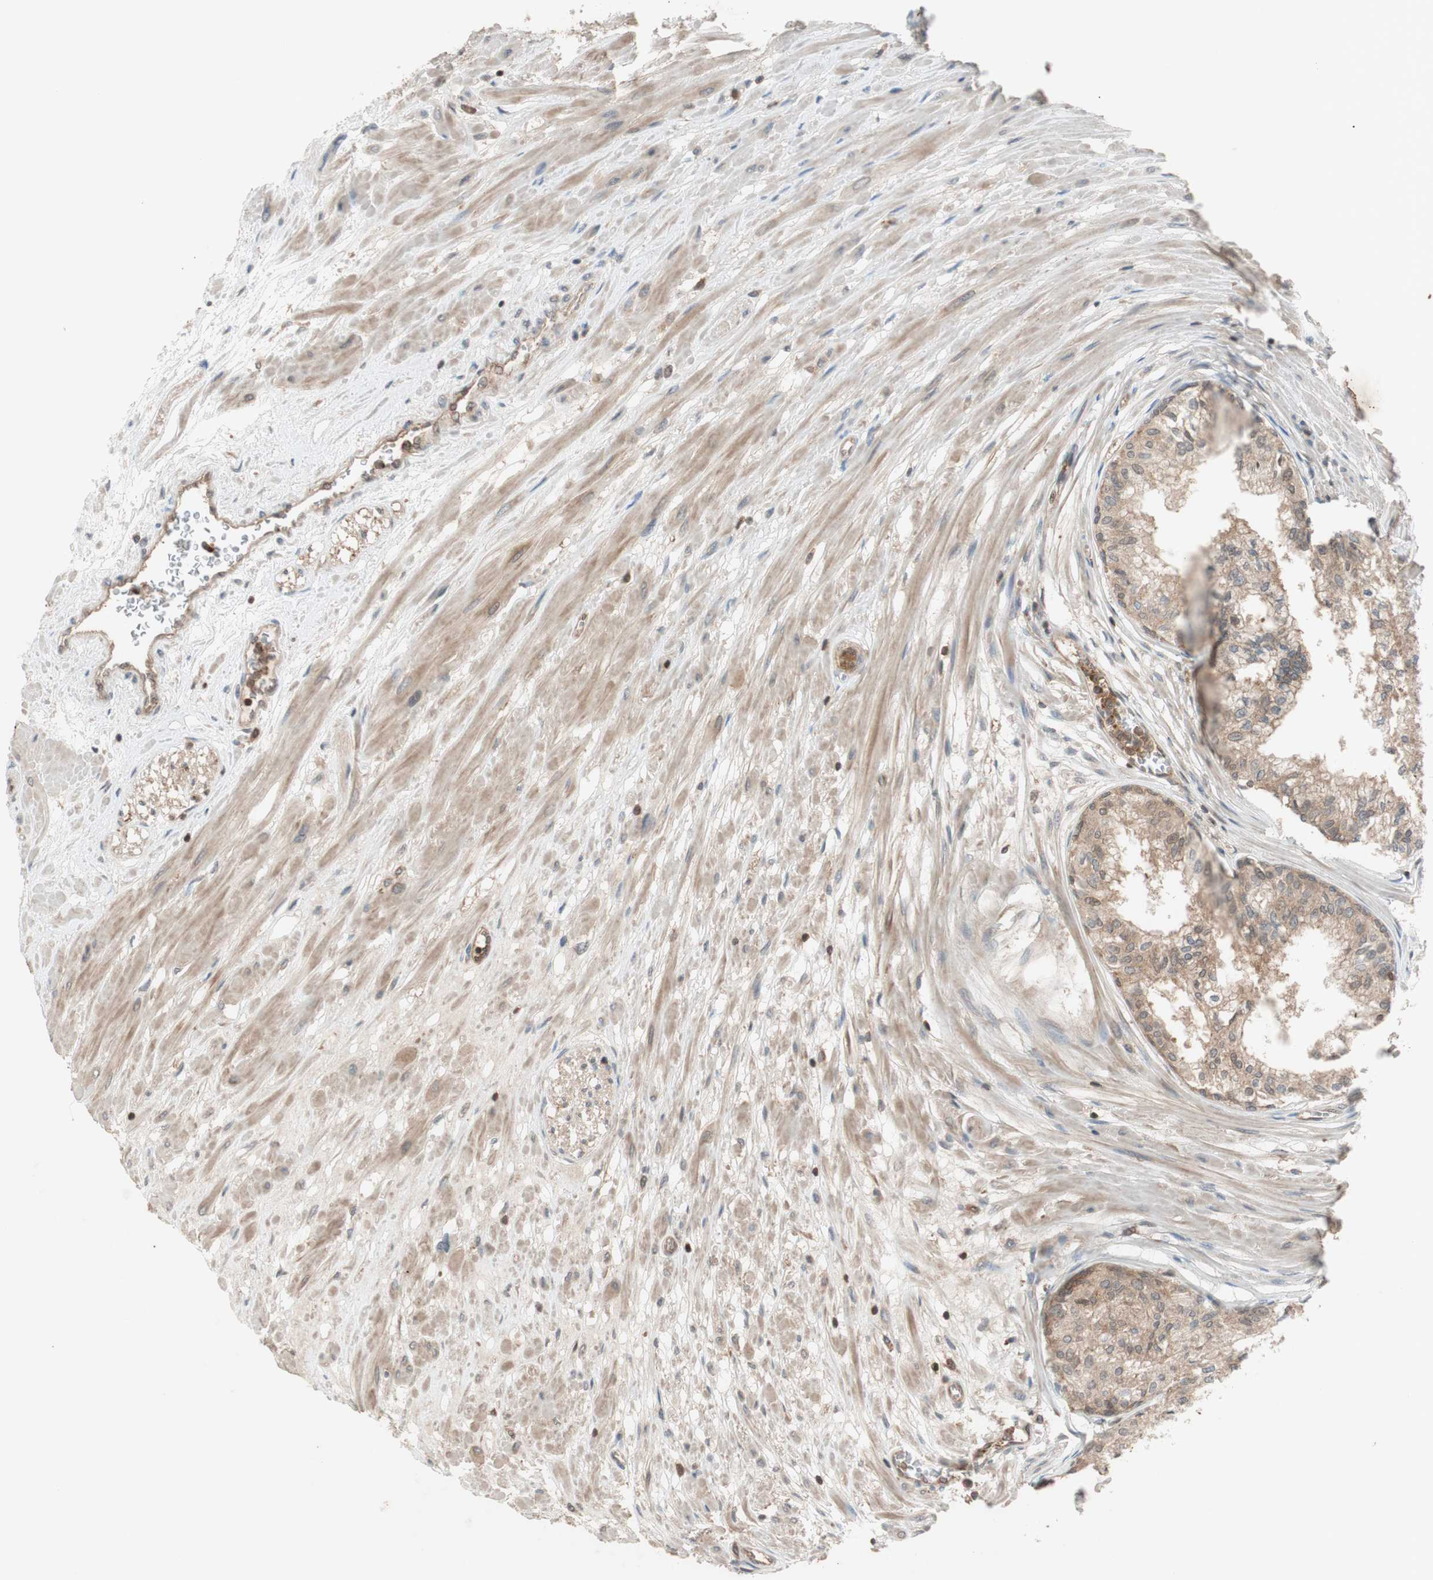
{"staining": {"intensity": "moderate", "quantity": ">75%", "location": "cytoplasmic/membranous"}, "tissue": "prostate", "cell_type": "Glandular cells", "image_type": "normal", "snomed": [{"axis": "morphology", "description": "Normal tissue, NOS"}, {"axis": "topography", "description": "Prostate"}, {"axis": "topography", "description": "Seminal veicle"}], "caption": "Immunohistochemical staining of normal prostate exhibits >75% levels of moderate cytoplasmic/membranous protein positivity in about >75% of glandular cells.", "gene": "EPHA8", "patient": {"sex": "male", "age": 60}}